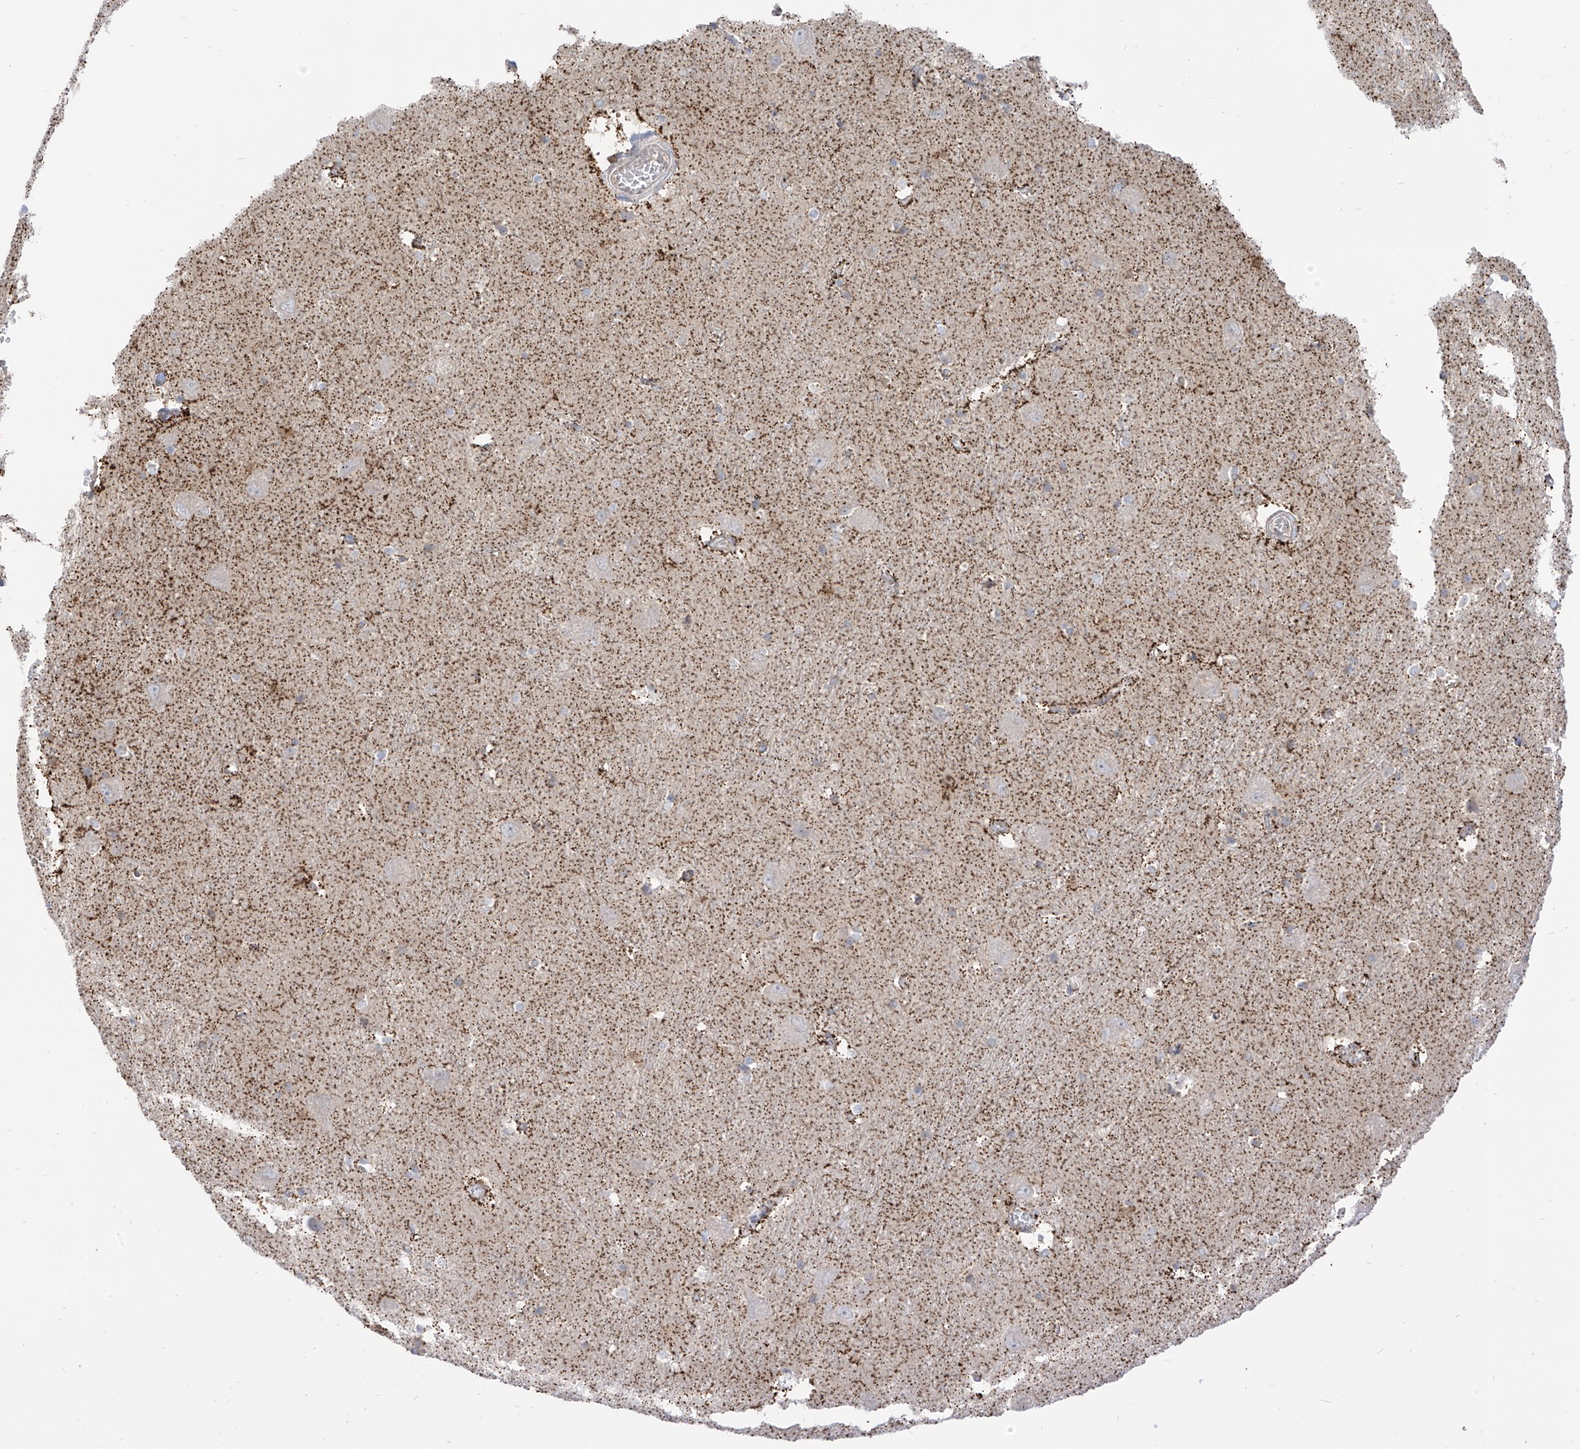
{"staining": {"intensity": "moderate", "quantity": "25%-75%", "location": "cytoplasmic/membranous"}, "tissue": "caudate", "cell_type": "Glial cells", "image_type": "normal", "snomed": [{"axis": "morphology", "description": "Normal tissue, NOS"}, {"axis": "topography", "description": "Lateral ventricle wall"}], "caption": "Protein staining by IHC reveals moderate cytoplasmic/membranous staining in about 25%-75% of glial cells in unremarkable caudate.", "gene": "ARHGEF40", "patient": {"sex": "male", "age": 37}}